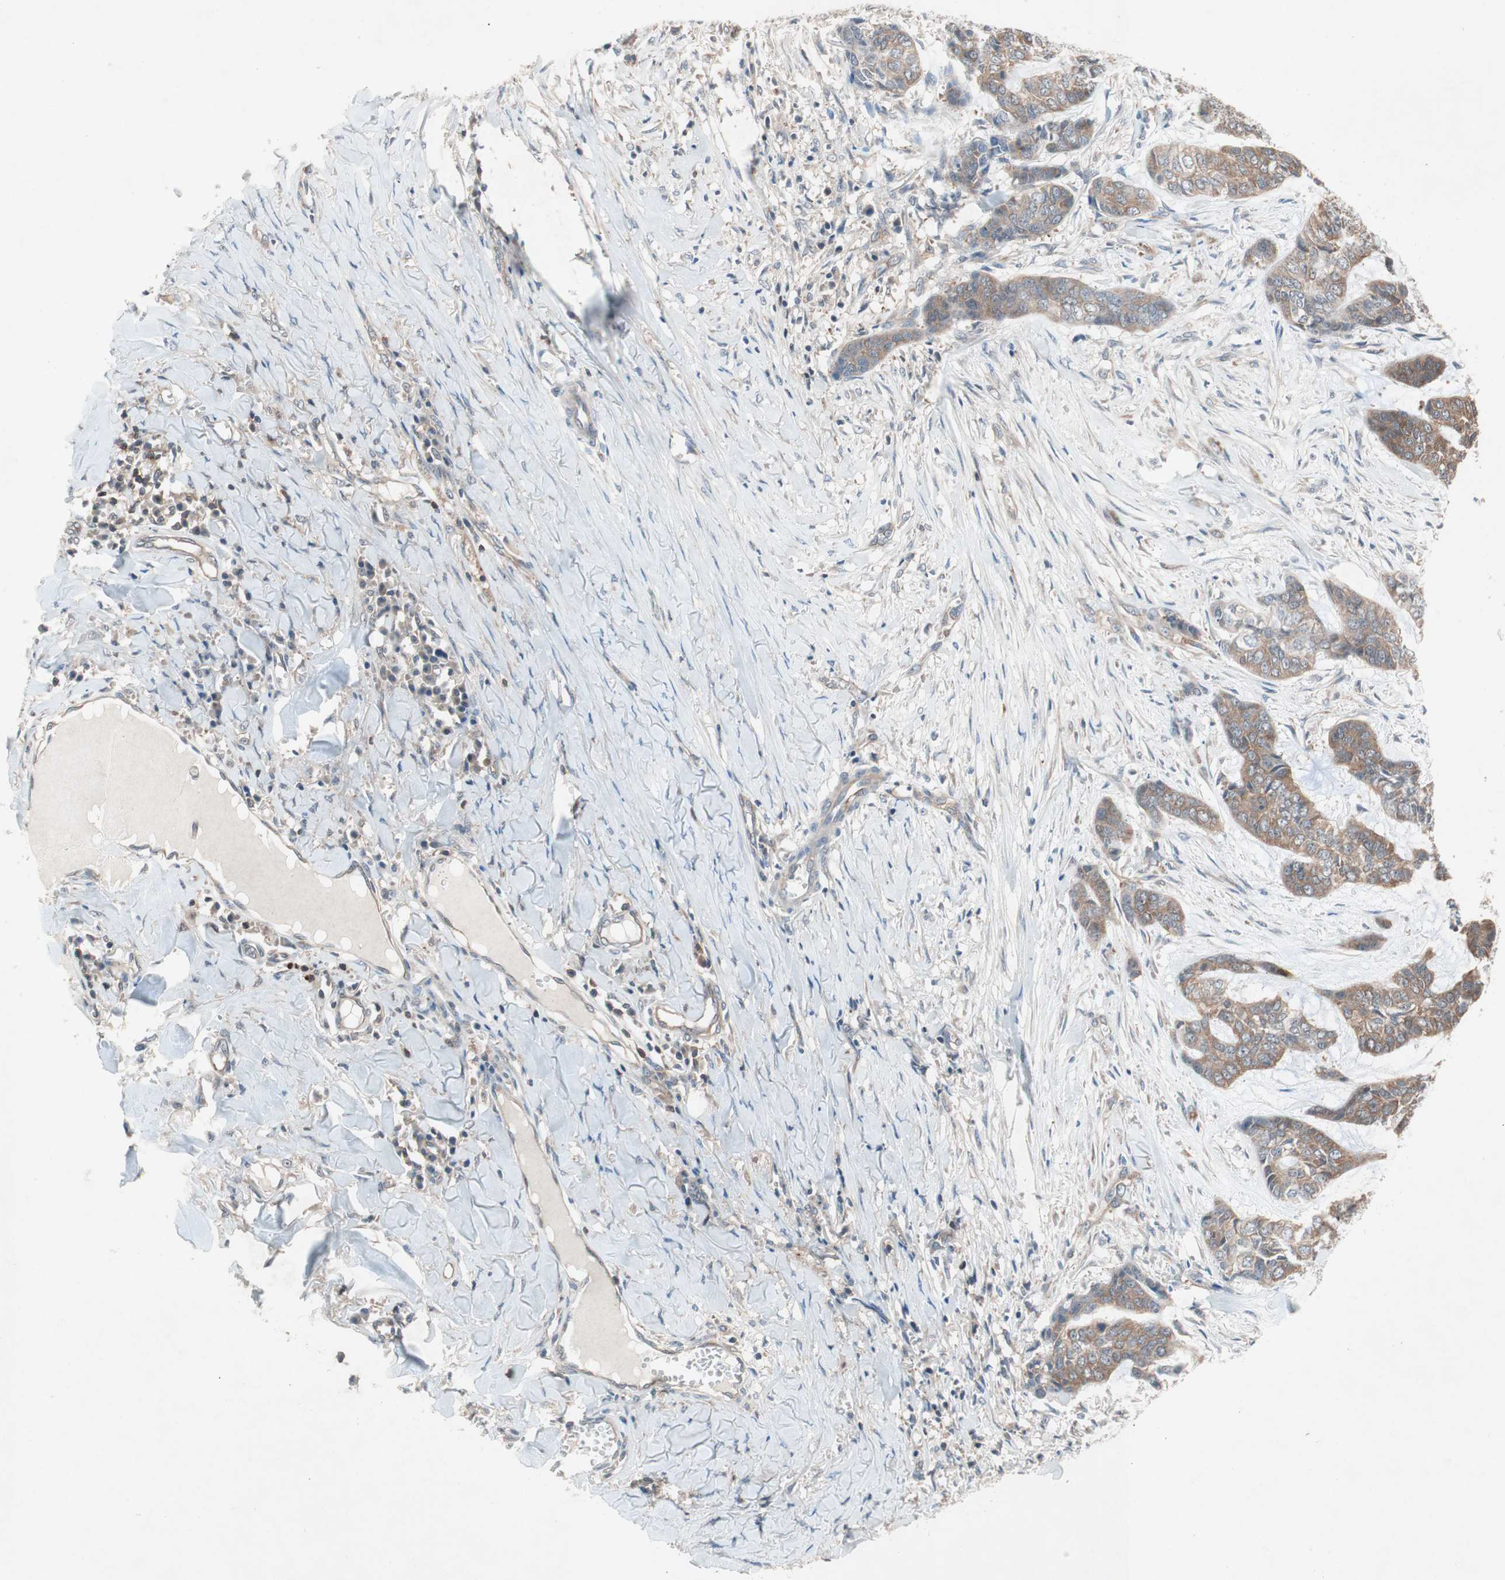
{"staining": {"intensity": "moderate", "quantity": "25%-75%", "location": "cytoplasmic/membranous"}, "tissue": "skin cancer", "cell_type": "Tumor cells", "image_type": "cancer", "snomed": [{"axis": "morphology", "description": "Basal cell carcinoma"}, {"axis": "topography", "description": "Skin"}], "caption": "Human skin cancer (basal cell carcinoma) stained with a brown dye shows moderate cytoplasmic/membranous positive expression in approximately 25%-75% of tumor cells.", "gene": "GALT", "patient": {"sex": "female", "age": 64}}